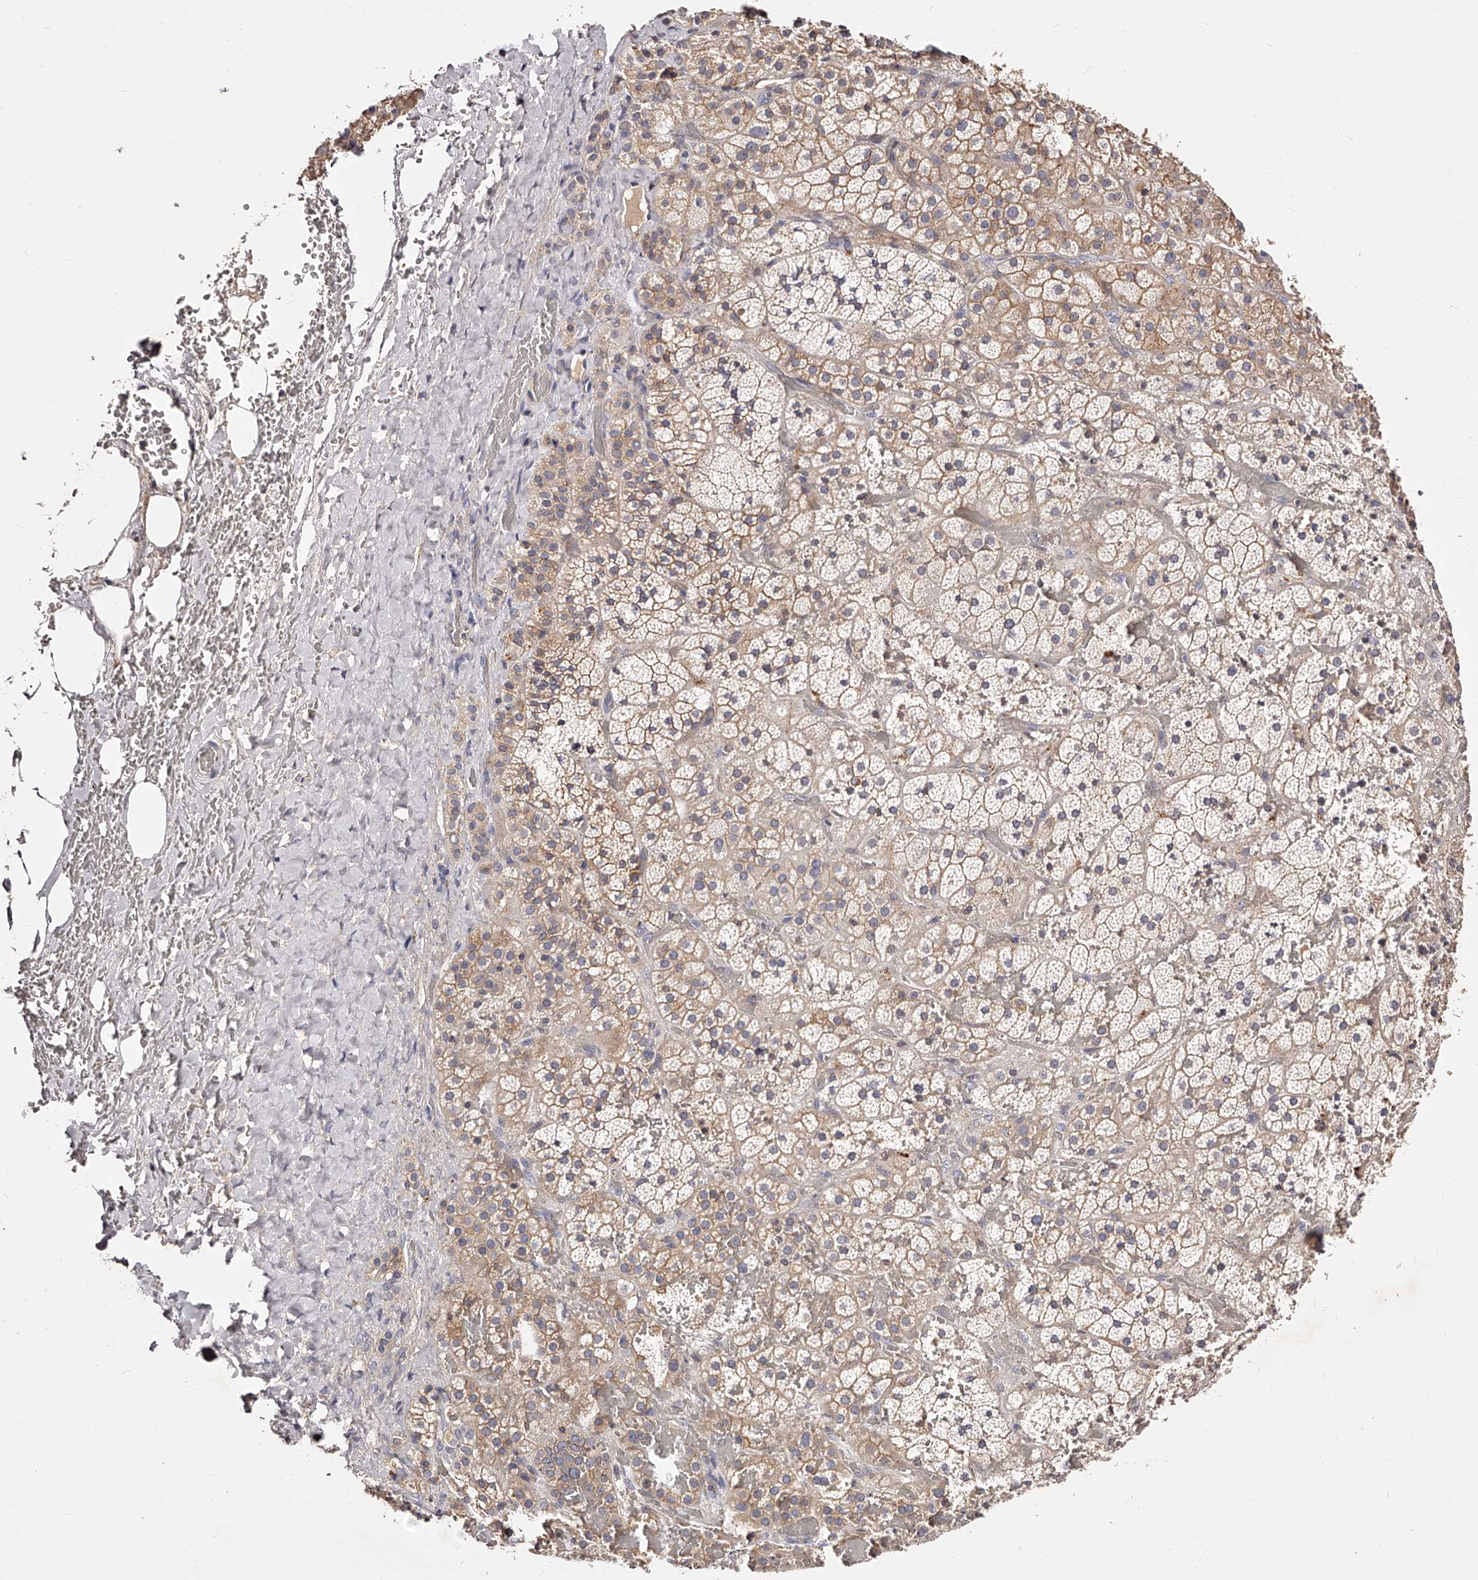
{"staining": {"intensity": "weak", "quantity": ">75%", "location": "cytoplasmic/membranous"}, "tissue": "adrenal gland", "cell_type": "Glandular cells", "image_type": "normal", "snomed": [{"axis": "morphology", "description": "Normal tissue, NOS"}, {"axis": "topography", "description": "Adrenal gland"}], "caption": "The micrograph exhibits a brown stain indicating the presence of a protein in the cytoplasmic/membranous of glandular cells in adrenal gland. Using DAB (3,3'-diaminobenzidine) (brown) and hematoxylin (blue) stains, captured at high magnification using brightfield microscopy.", "gene": "PHACTR1", "patient": {"sex": "male", "age": 57}}